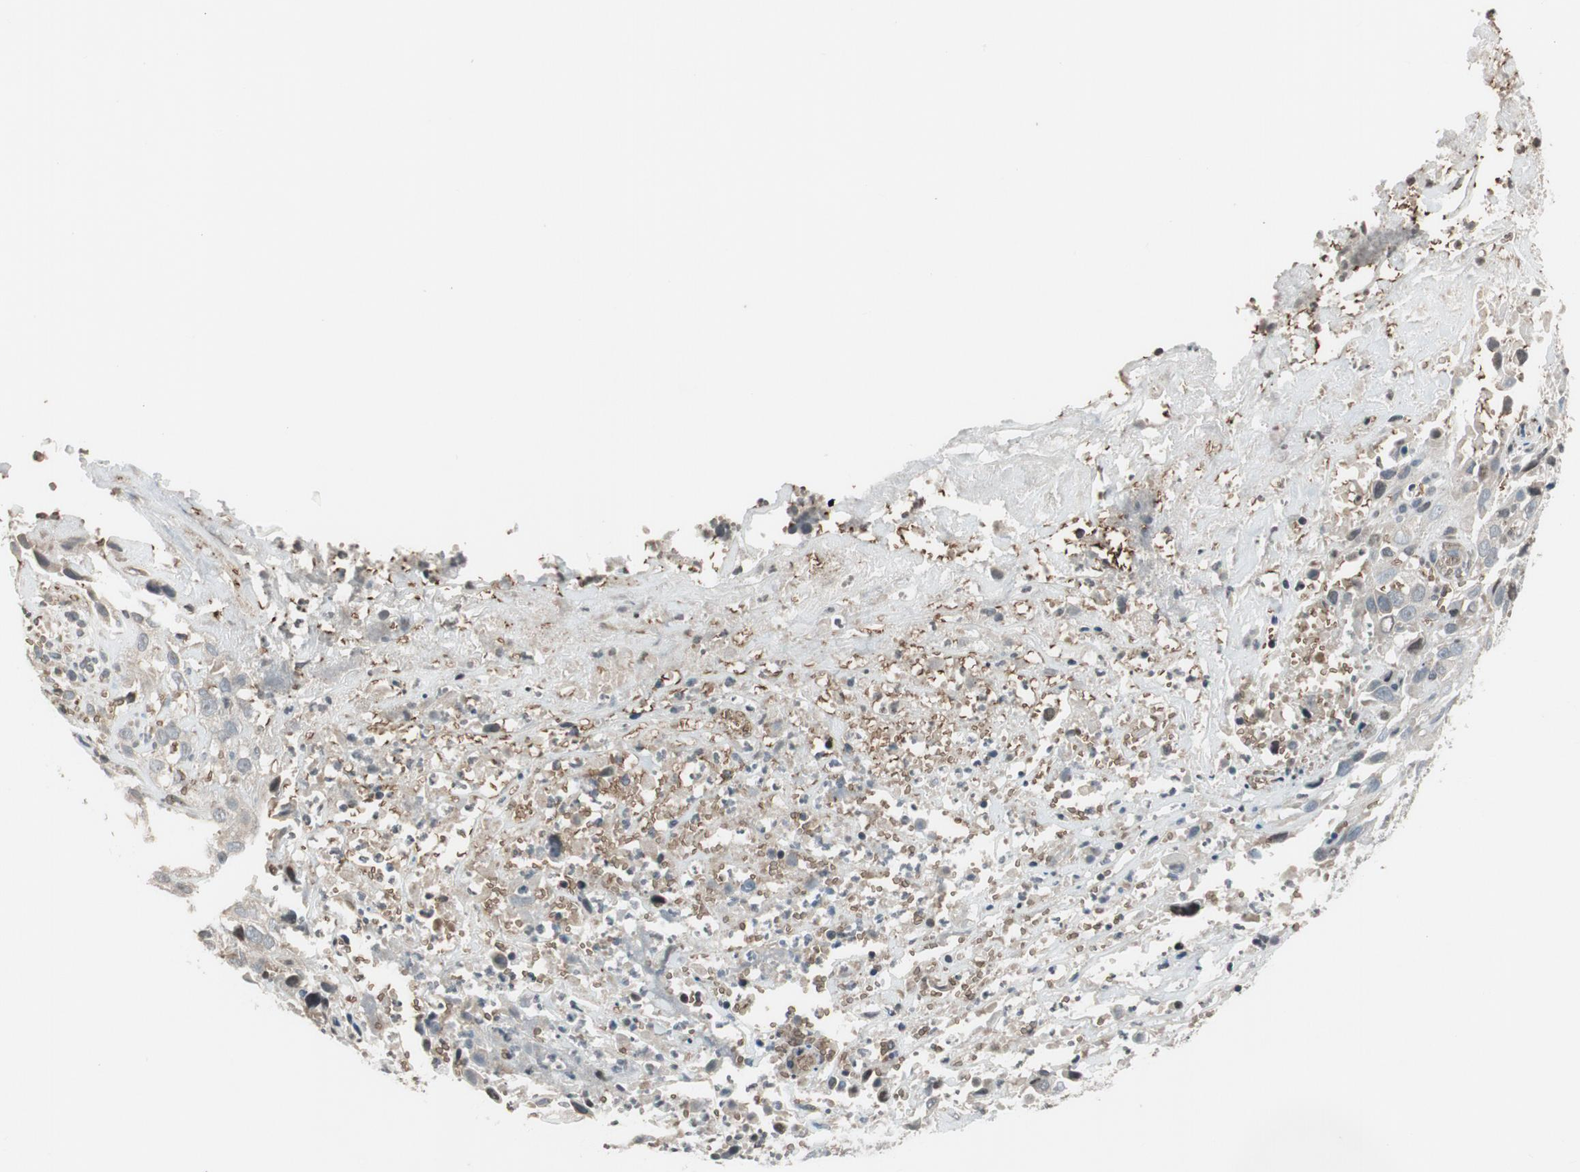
{"staining": {"intensity": "negative", "quantity": "none", "location": "none"}, "tissue": "cervical cancer", "cell_type": "Tumor cells", "image_type": "cancer", "snomed": [{"axis": "morphology", "description": "Squamous cell carcinoma, NOS"}, {"axis": "topography", "description": "Cervix"}], "caption": "This is a photomicrograph of IHC staining of cervical cancer (squamous cell carcinoma), which shows no expression in tumor cells.", "gene": "GYPC", "patient": {"sex": "female", "age": 32}}